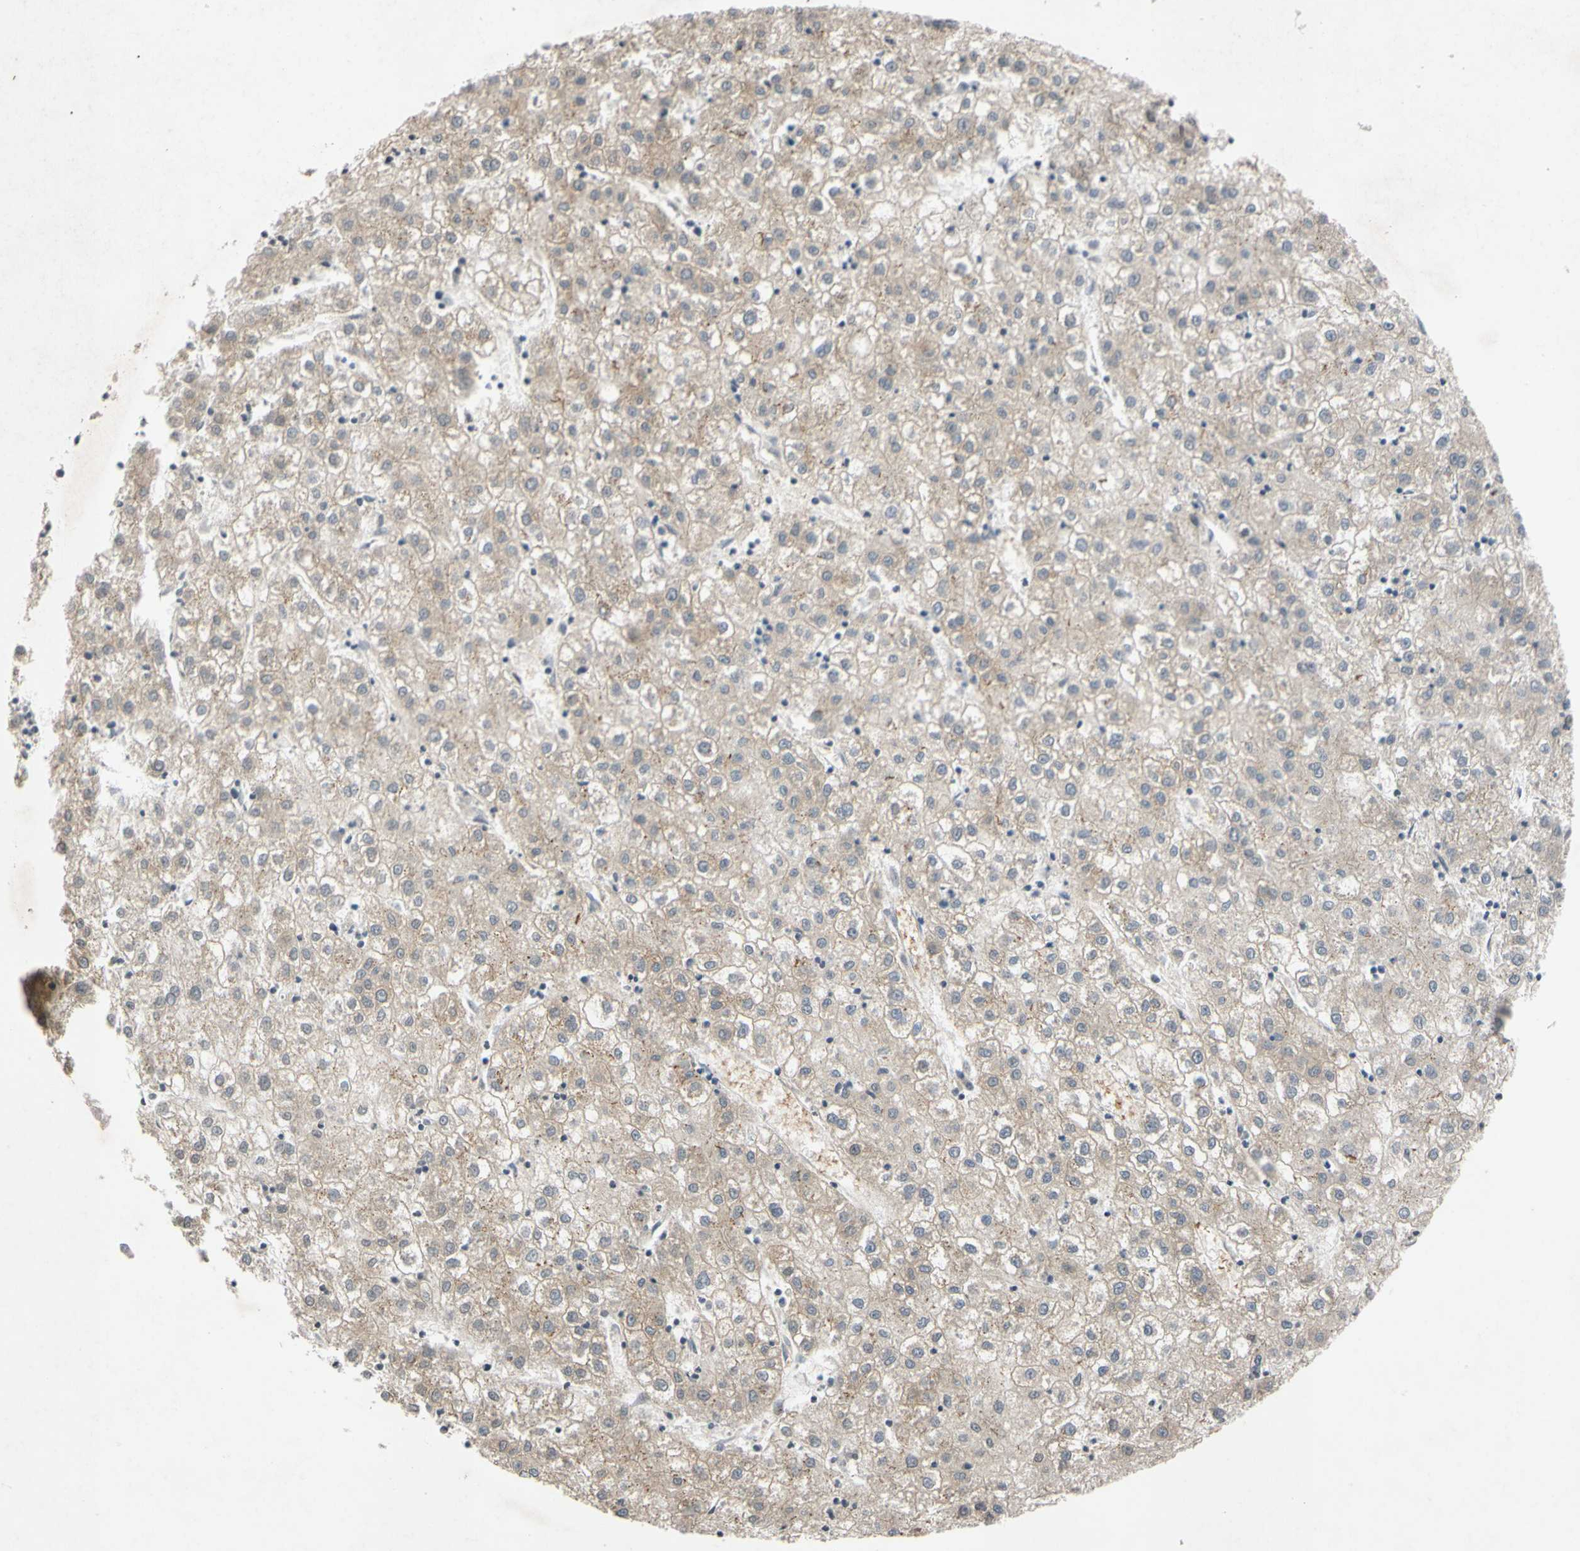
{"staining": {"intensity": "weak", "quantity": ">75%", "location": "cytoplasmic/membranous"}, "tissue": "liver cancer", "cell_type": "Tumor cells", "image_type": "cancer", "snomed": [{"axis": "morphology", "description": "Carcinoma, Hepatocellular, NOS"}, {"axis": "topography", "description": "Liver"}], "caption": "Brown immunohistochemical staining in liver cancer (hepatocellular carcinoma) reveals weak cytoplasmic/membranous expression in approximately >75% of tumor cells.", "gene": "ADD2", "patient": {"sex": "male", "age": 72}}